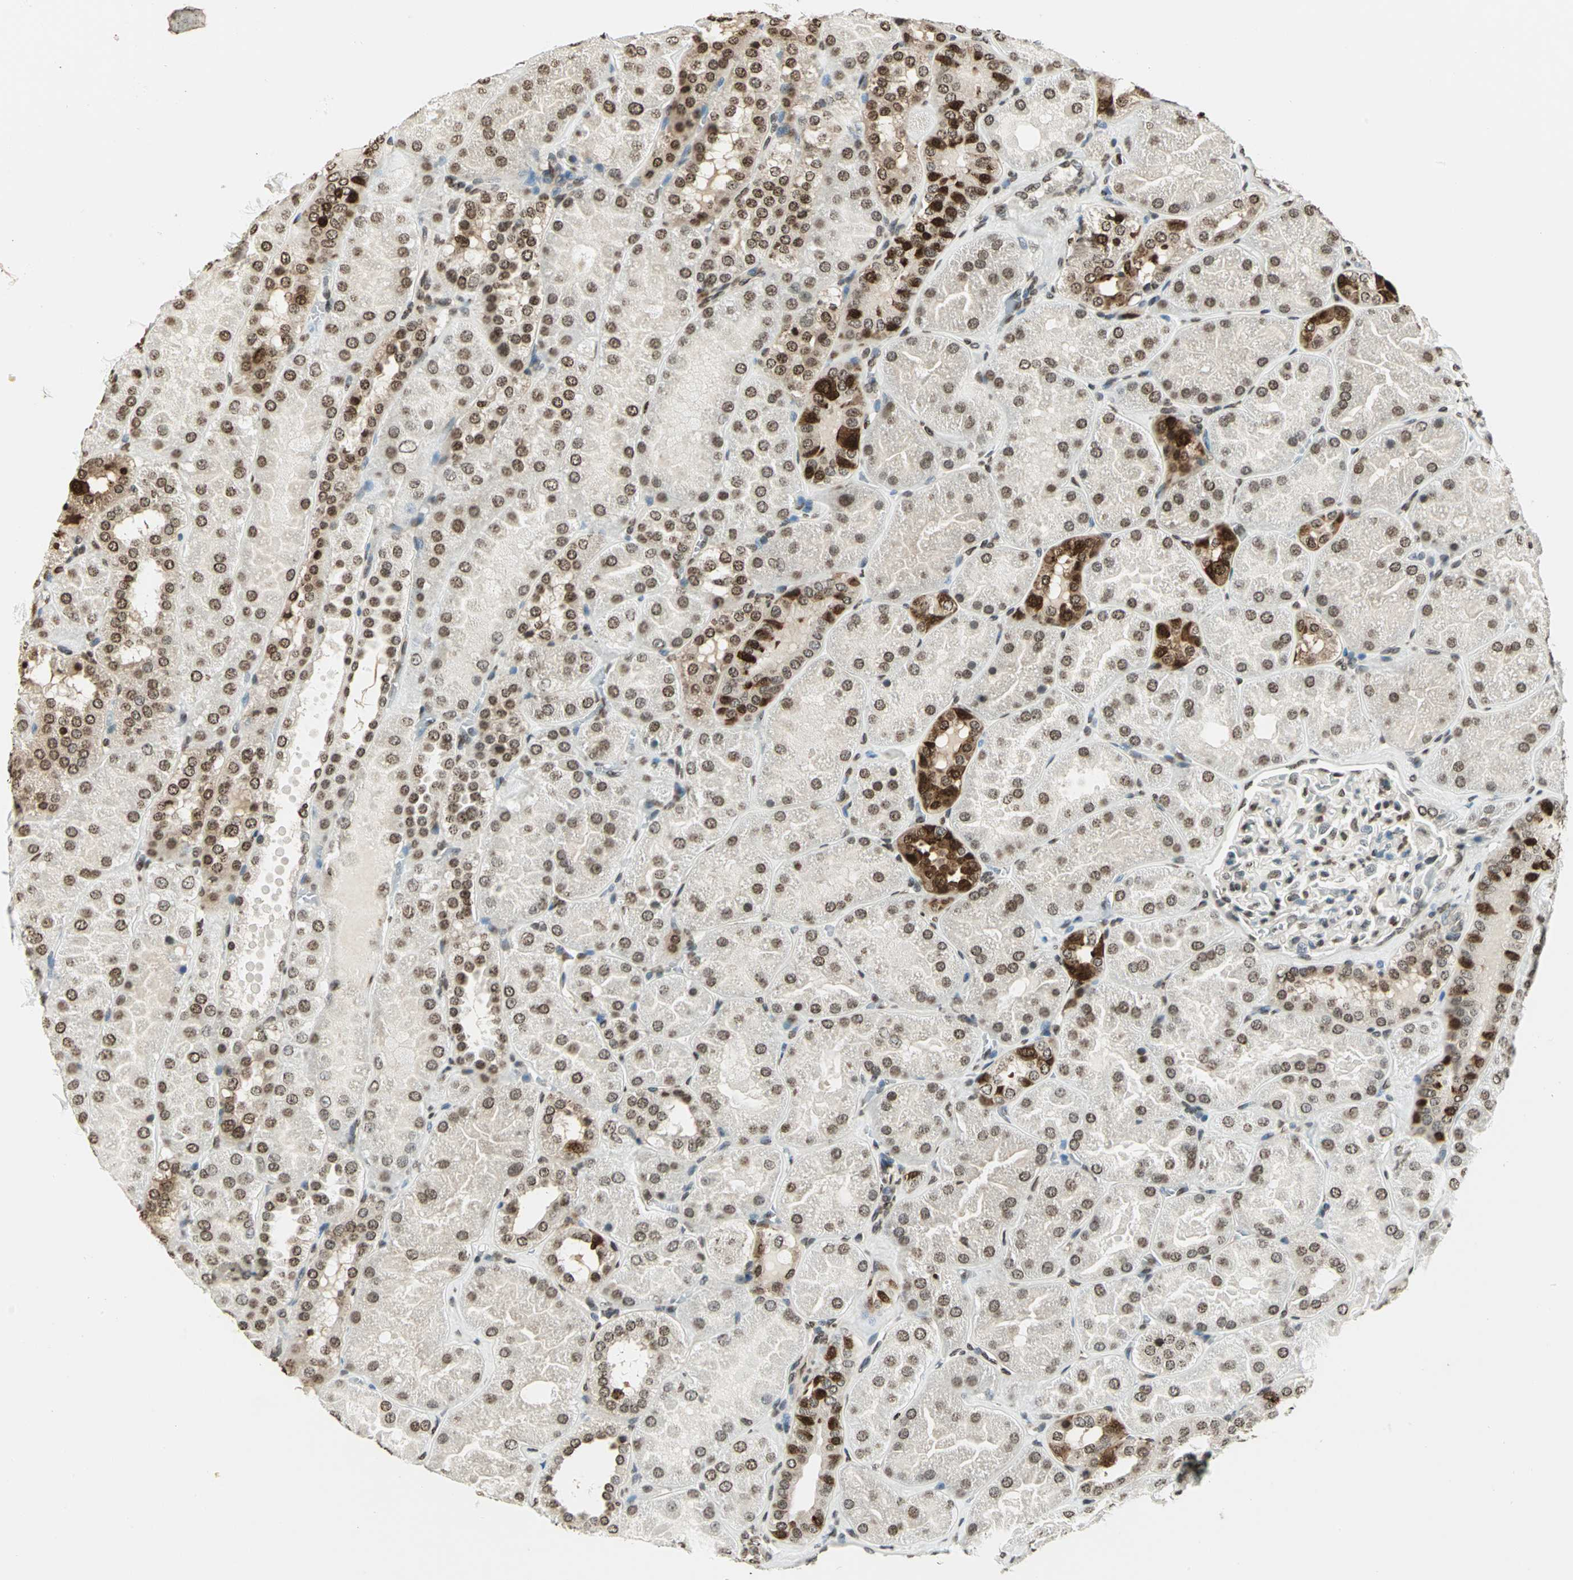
{"staining": {"intensity": "weak", "quantity": "25%-75%", "location": "cytoplasmic/membranous,nuclear"}, "tissue": "kidney", "cell_type": "Cells in glomeruli", "image_type": "normal", "snomed": [{"axis": "morphology", "description": "Normal tissue, NOS"}, {"axis": "topography", "description": "Kidney"}], "caption": "A high-resolution histopathology image shows IHC staining of normal kidney, which exhibits weak cytoplasmic/membranous,nuclear staining in about 25%-75% of cells in glomeruli.", "gene": "LGALS3", "patient": {"sex": "male", "age": 28}}